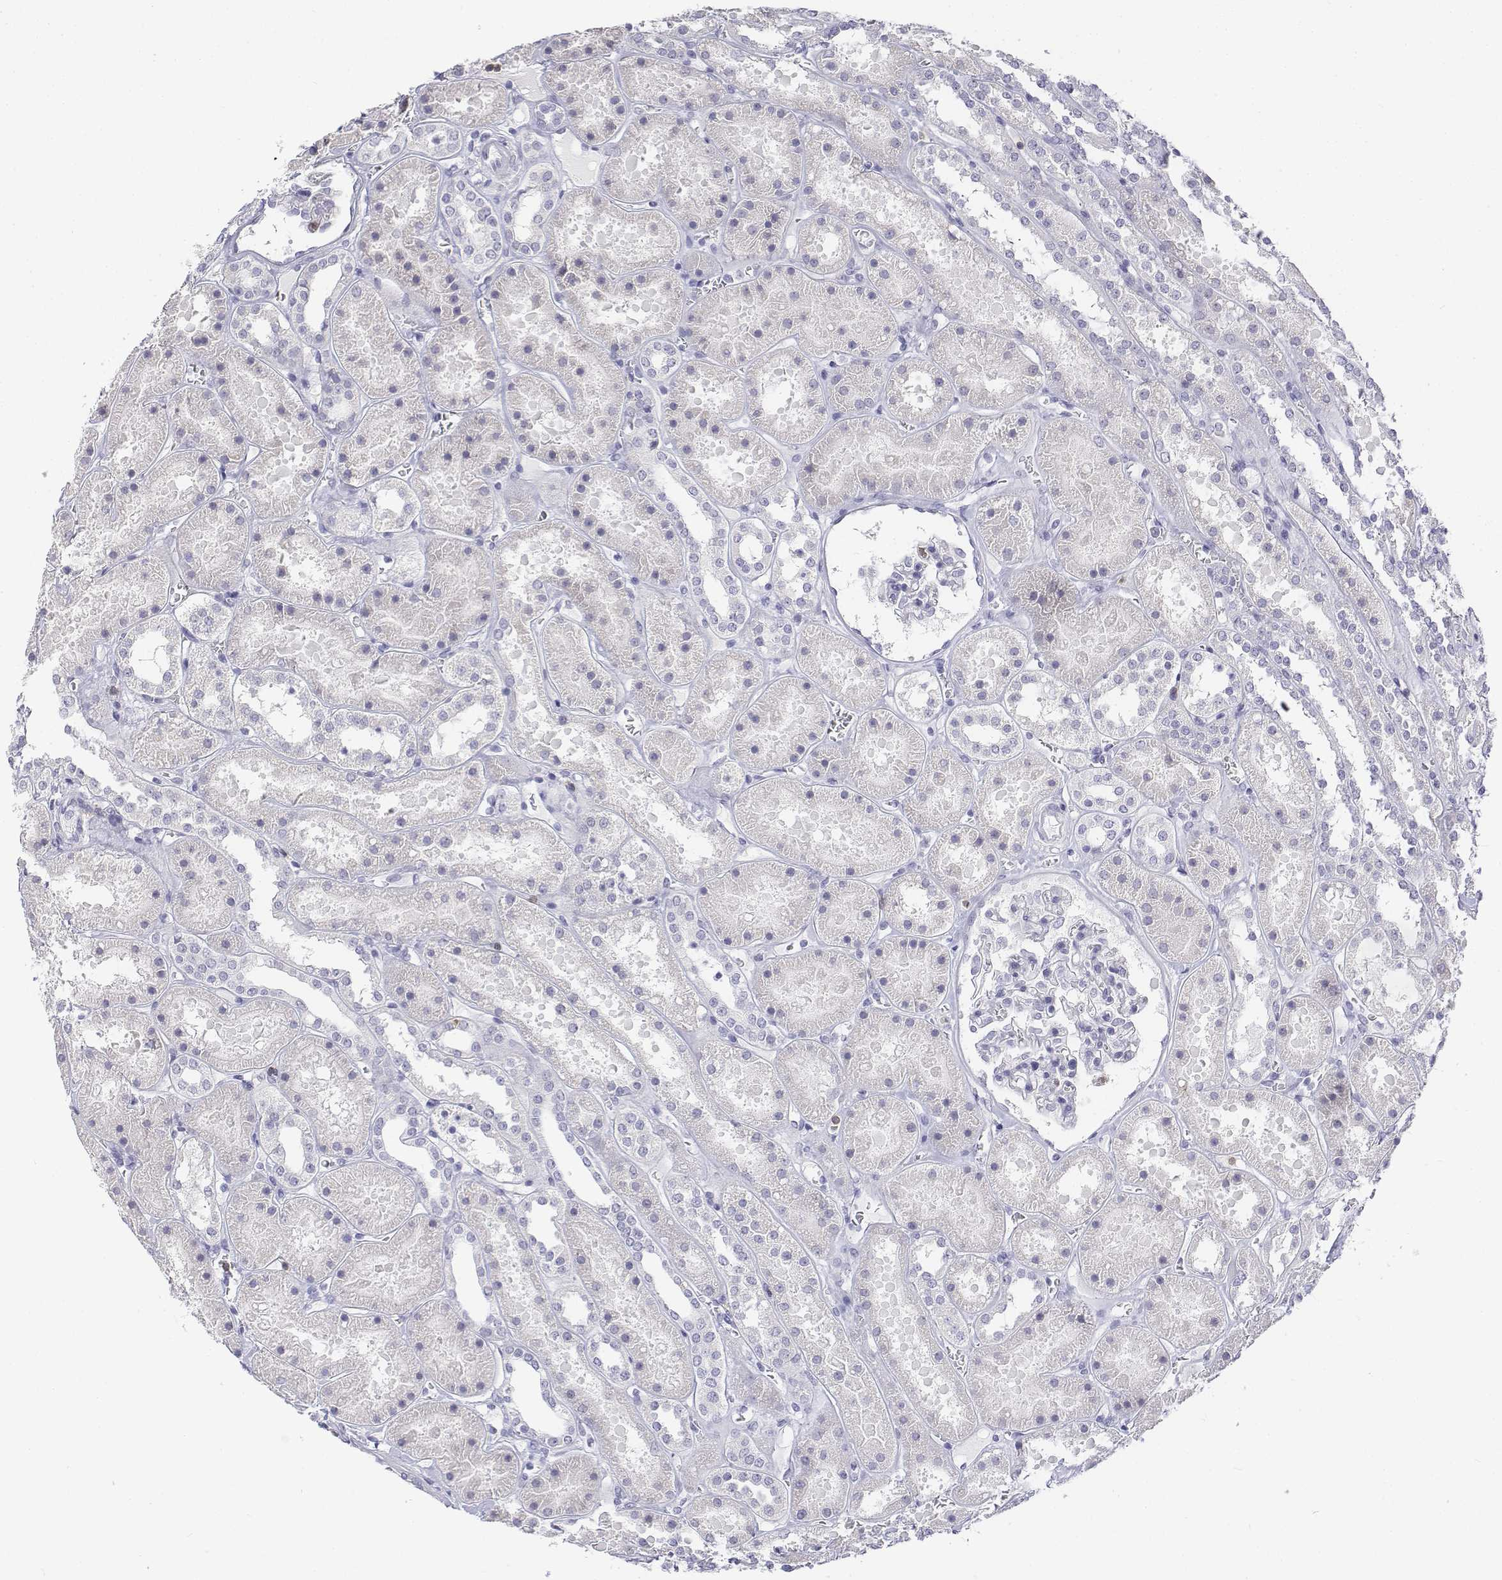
{"staining": {"intensity": "negative", "quantity": "none", "location": "none"}, "tissue": "kidney", "cell_type": "Cells in glomeruli", "image_type": "normal", "snomed": [{"axis": "morphology", "description": "Normal tissue, NOS"}, {"axis": "topography", "description": "Kidney"}], "caption": "High power microscopy micrograph of an IHC photomicrograph of normal kidney, revealing no significant positivity in cells in glomeruli.", "gene": "CD3E", "patient": {"sex": "female", "age": 41}}